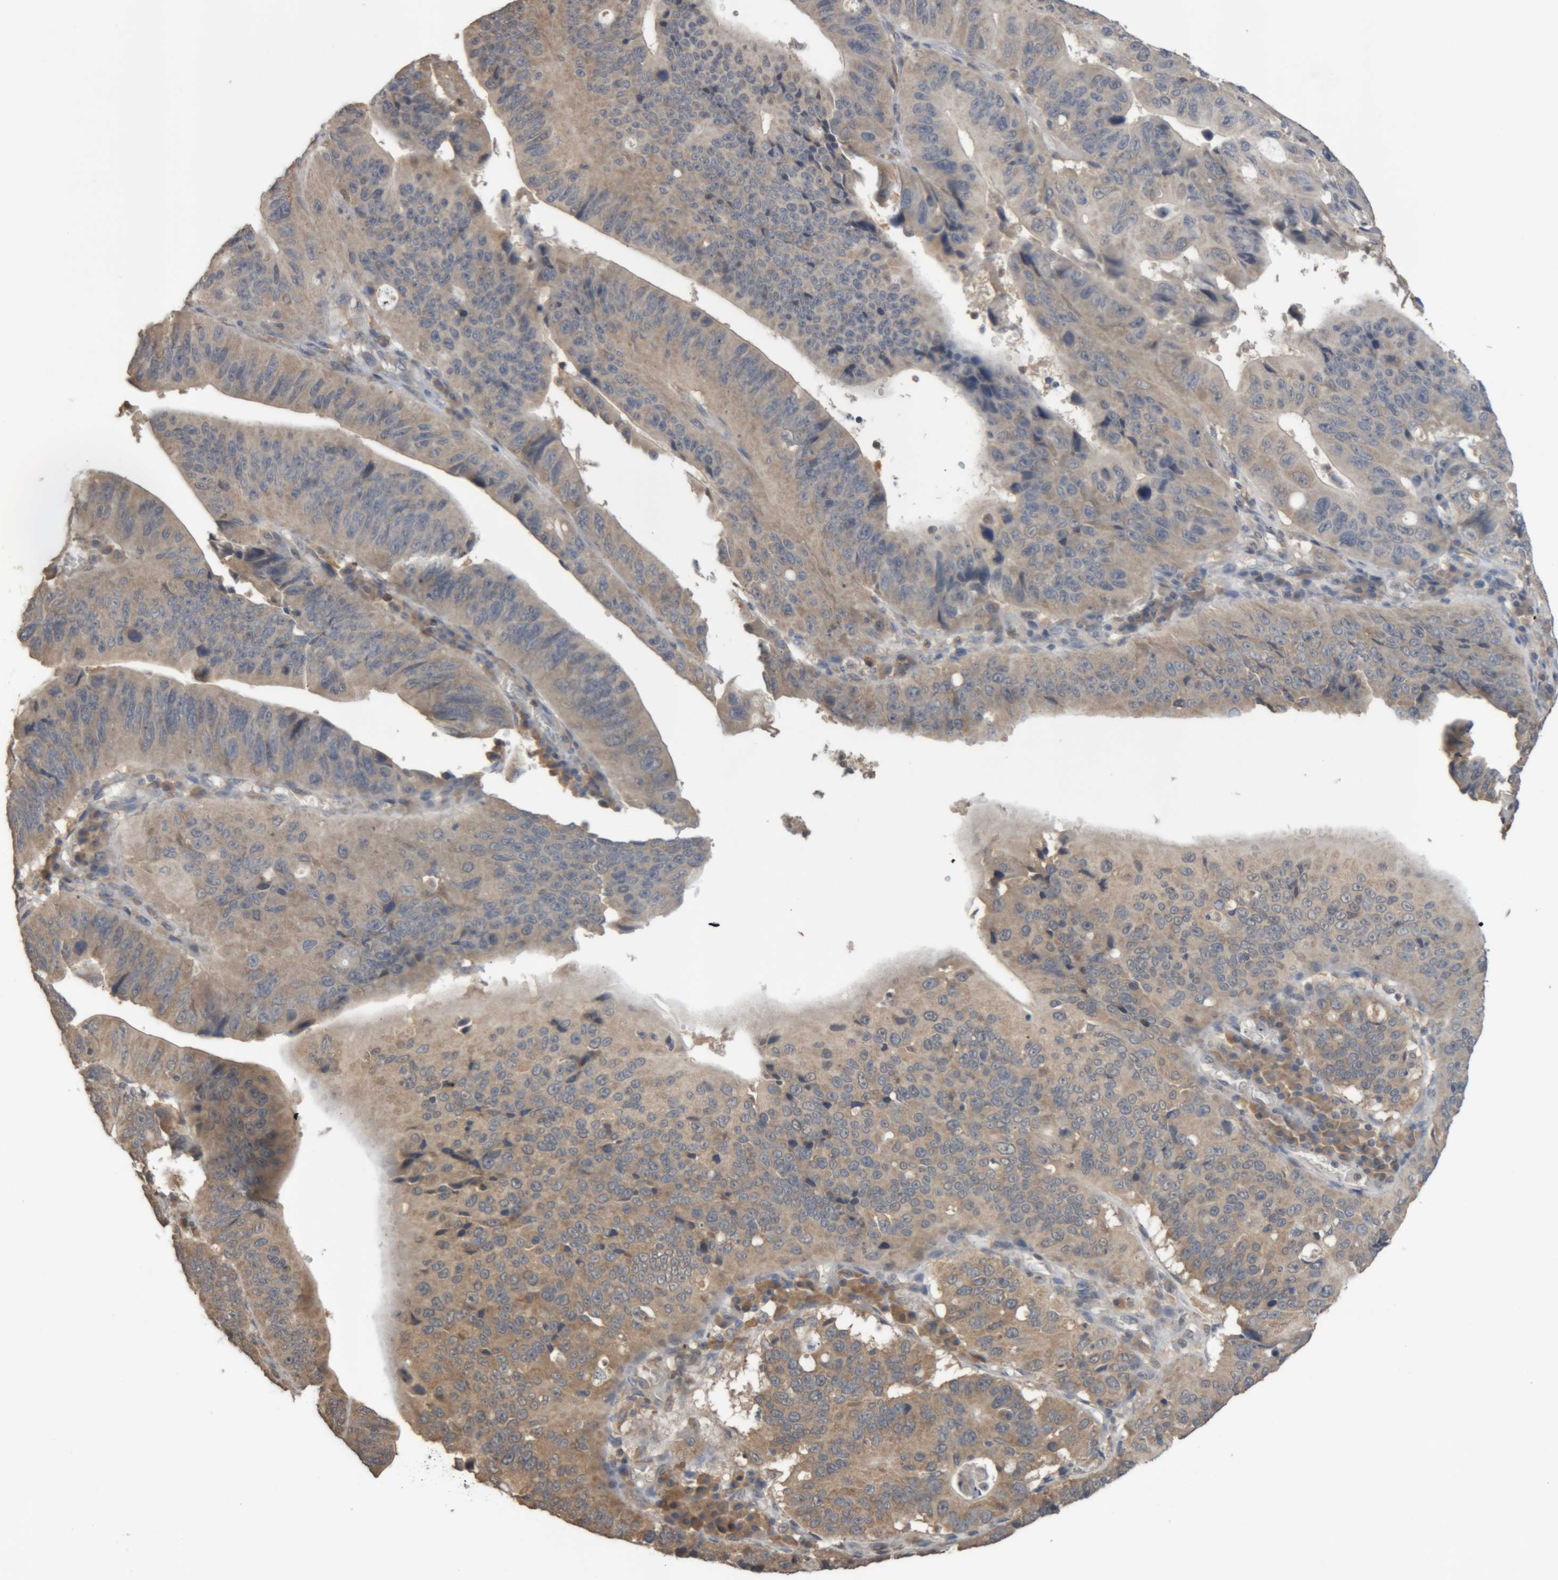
{"staining": {"intensity": "weak", "quantity": "25%-75%", "location": "cytoplasmic/membranous"}, "tissue": "stomach cancer", "cell_type": "Tumor cells", "image_type": "cancer", "snomed": [{"axis": "morphology", "description": "Adenocarcinoma, NOS"}, {"axis": "topography", "description": "Stomach"}], "caption": "This micrograph displays IHC staining of stomach adenocarcinoma, with low weak cytoplasmic/membranous staining in about 25%-75% of tumor cells.", "gene": "TMED7", "patient": {"sex": "male", "age": 59}}